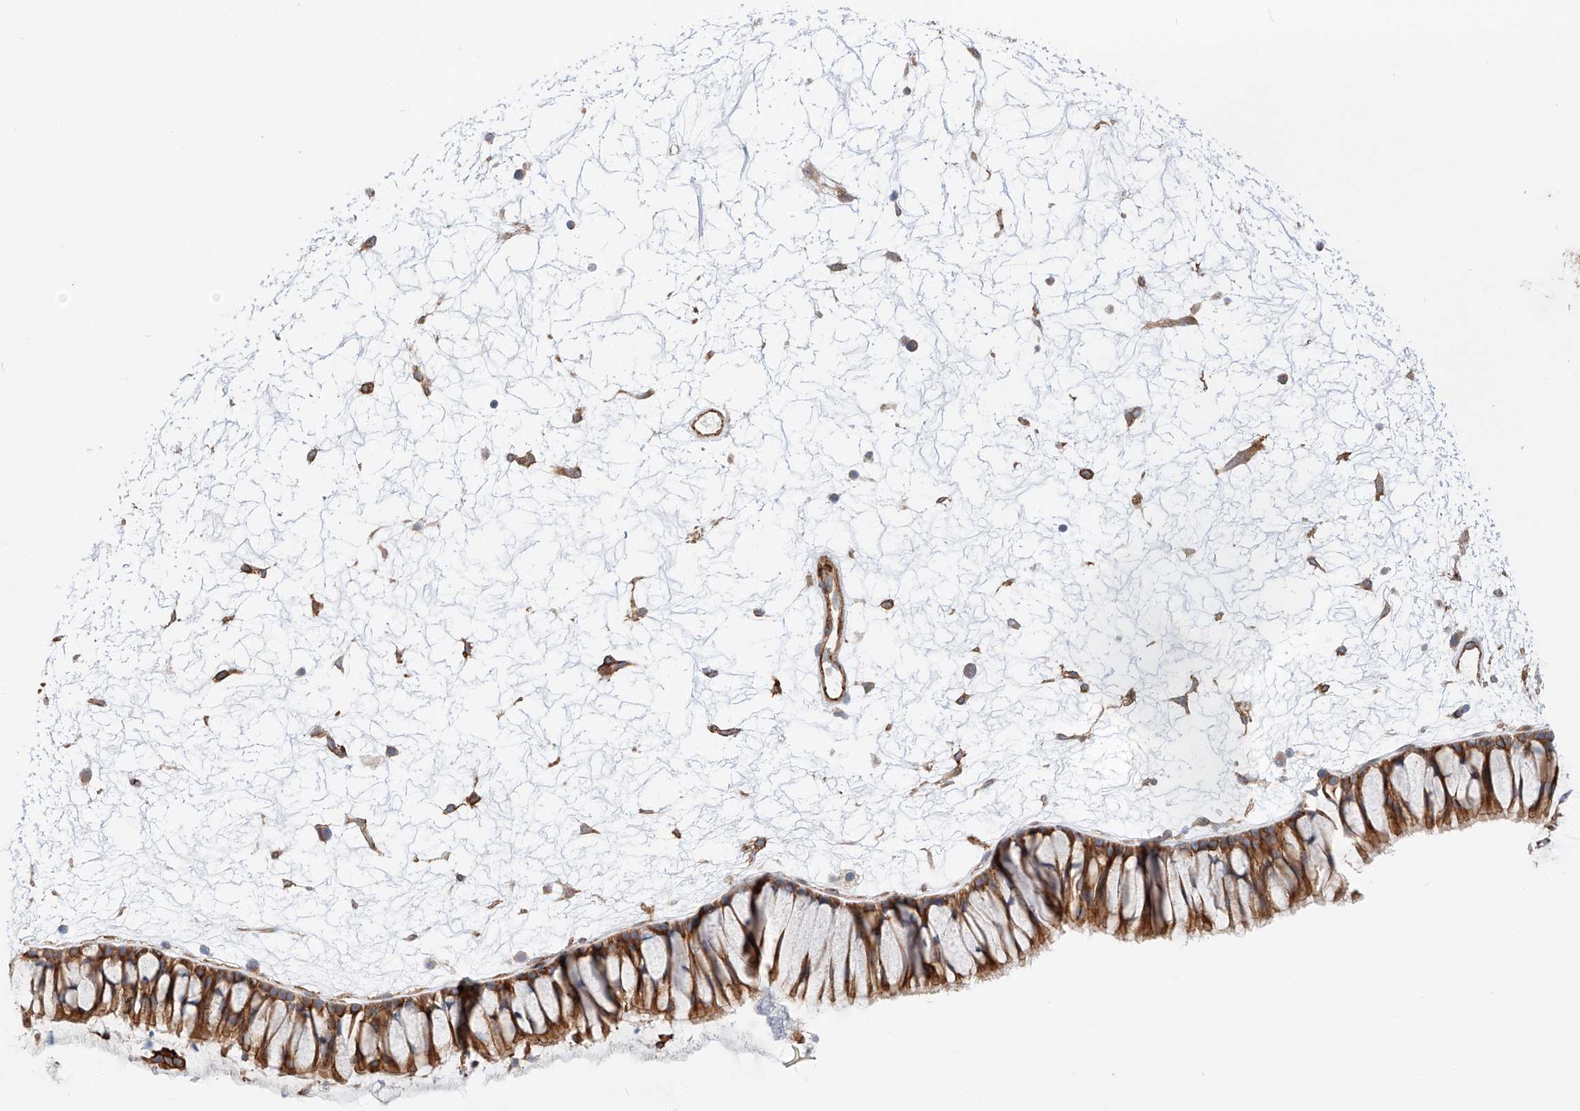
{"staining": {"intensity": "moderate", "quantity": ">75%", "location": "cytoplasmic/membranous"}, "tissue": "nasopharynx", "cell_type": "Respiratory epithelial cells", "image_type": "normal", "snomed": [{"axis": "morphology", "description": "Normal tissue, NOS"}, {"axis": "topography", "description": "Nasopharynx"}], "caption": "DAB immunohistochemical staining of normal human nasopharynx reveals moderate cytoplasmic/membranous protein staining in approximately >75% of respiratory epithelial cells.", "gene": "MINDY4", "patient": {"sex": "male", "age": 64}}